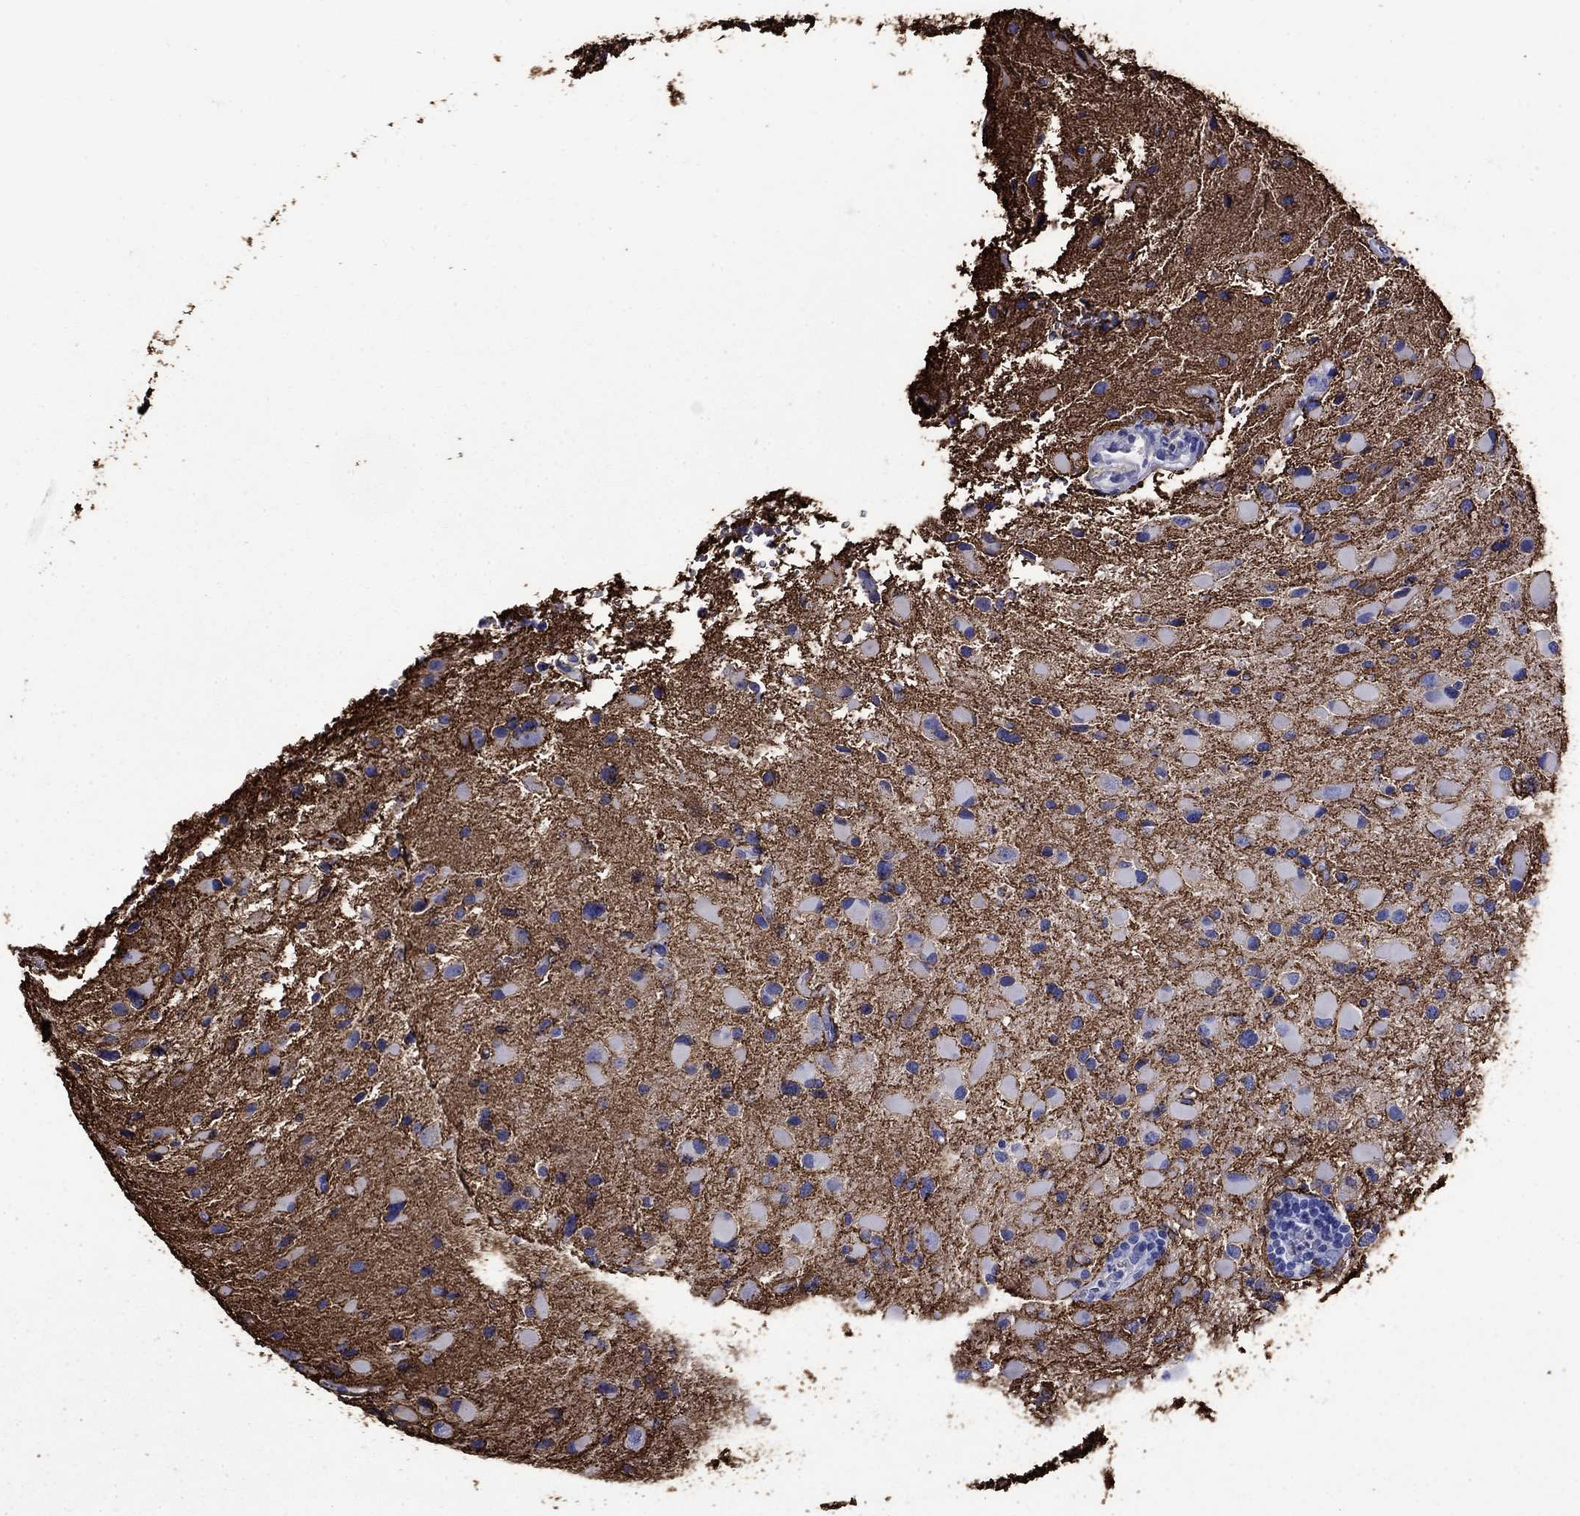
{"staining": {"intensity": "negative", "quantity": "none", "location": "none"}, "tissue": "glioma", "cell_type": "Tumor cells", "image_type": "cancer", "snomed": [{"axis": "morphology", "description": "Glioma, malignant, Low grade"}, {"axis": "topography", "description": "Brain"}], "caption": "Immunohistochemistry histopathology image of neoplastic tissue: malignant low-grade glioma stained with DAB (3,3'-diaminobenzidine) demonstrates no significant protein staining in tumor cells.", "gene": "SLC1A2", "patient": {"sex": "female", "age": 32}}